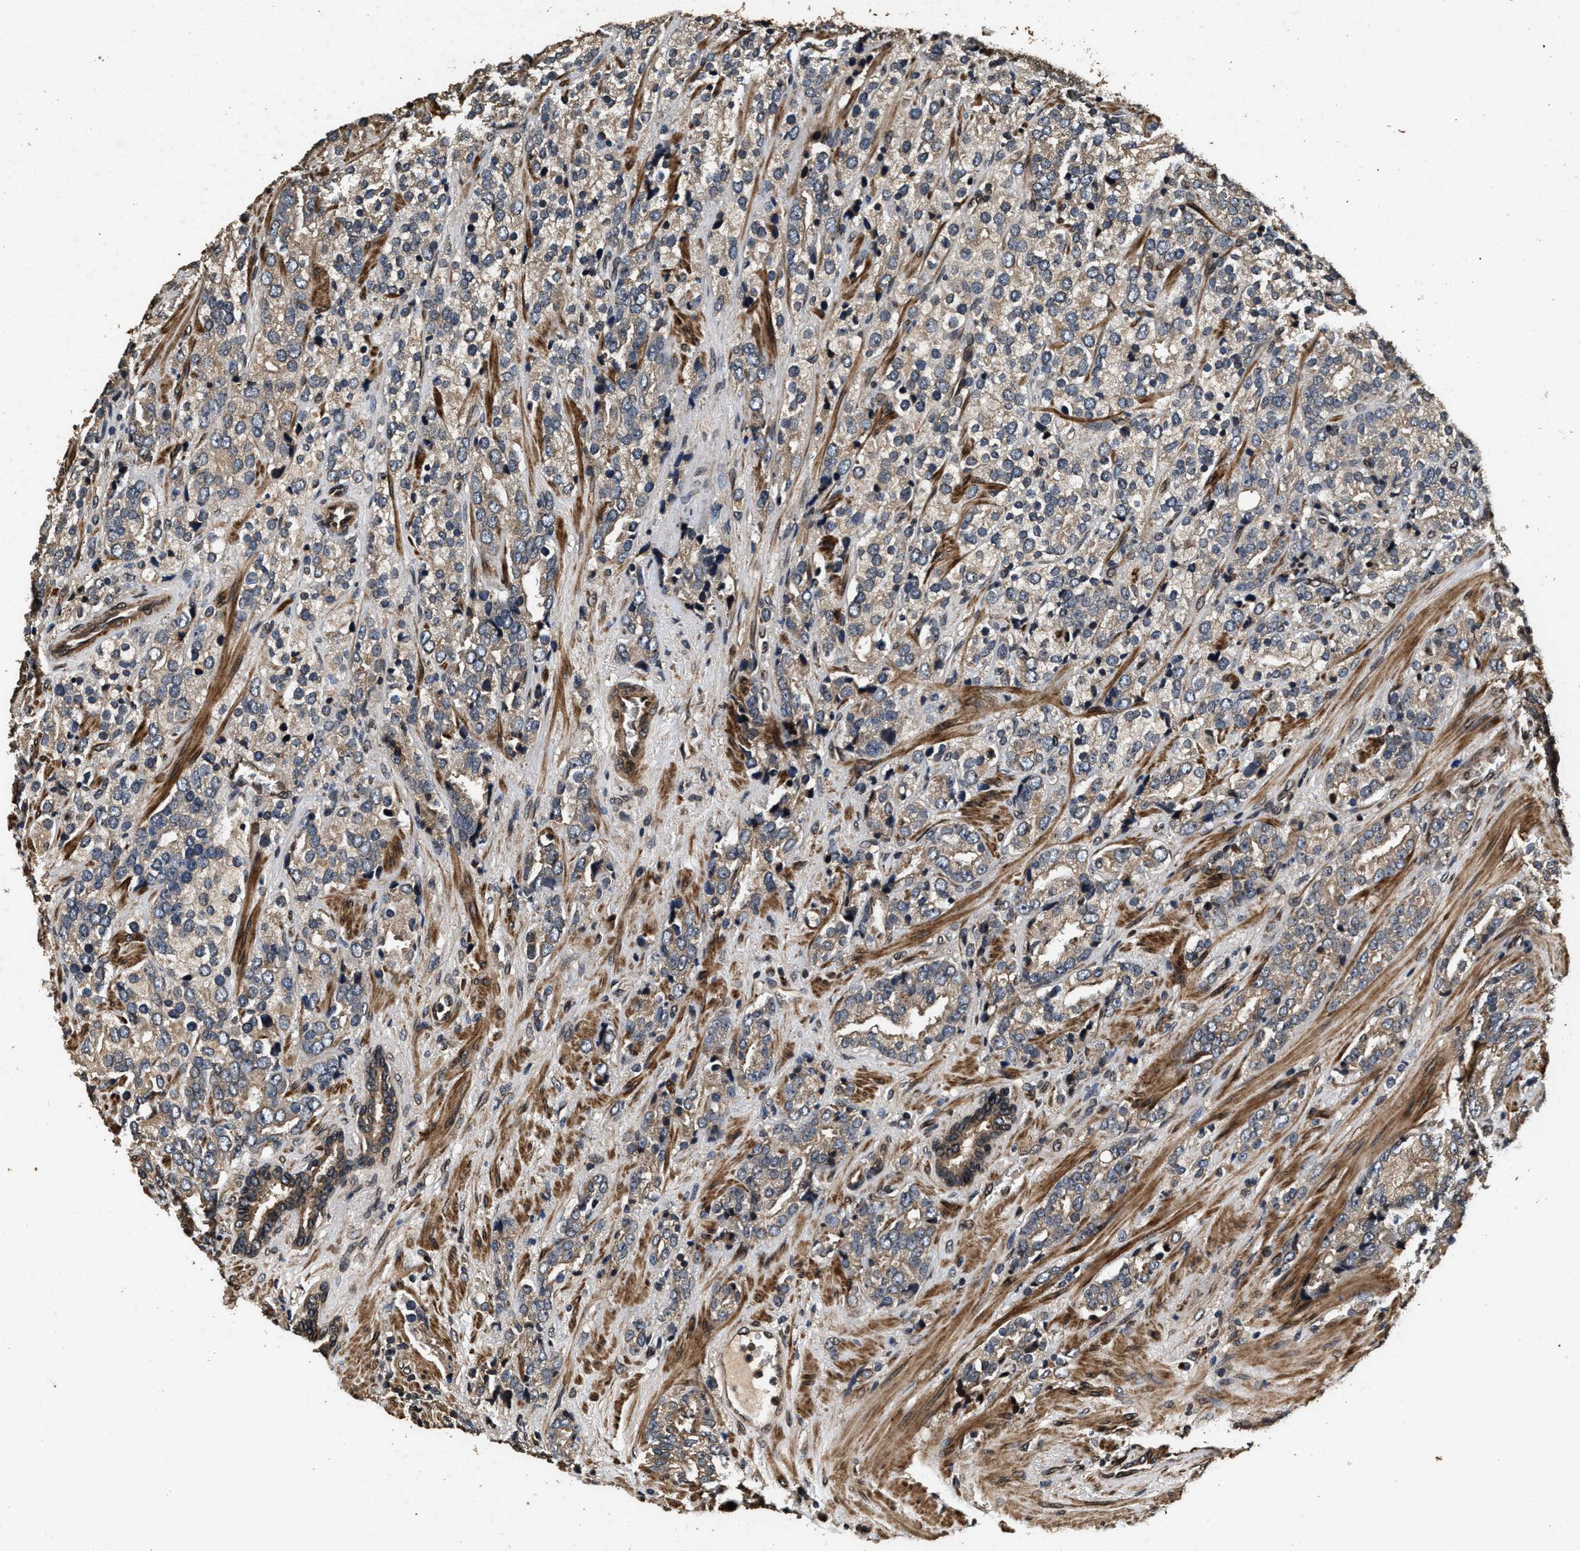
{"staining": {"intensity": "weak", "quantity": ">75%", "location": "cytoplasmic/membranous"}, "tissue": "prostate cancer", "cell_type": "Tumor cells", "image_type": "cancer", "snomed": [{"axis": "morphology", "description": "Adenocarcinoma, High grade"}, {"axis": "topography", "description": "Prostate"}], "caption": "Protein staining of prostate adenocarcinoma (high-grade) tissue displays weak cytoplasmic/membranous staining in approximately >75% of tumor cells. The protein of interest is shown in brown color, while the nuclei are stained blue.", "gene": "ACCS", "patient": {"sex": "male", "age": 71}}